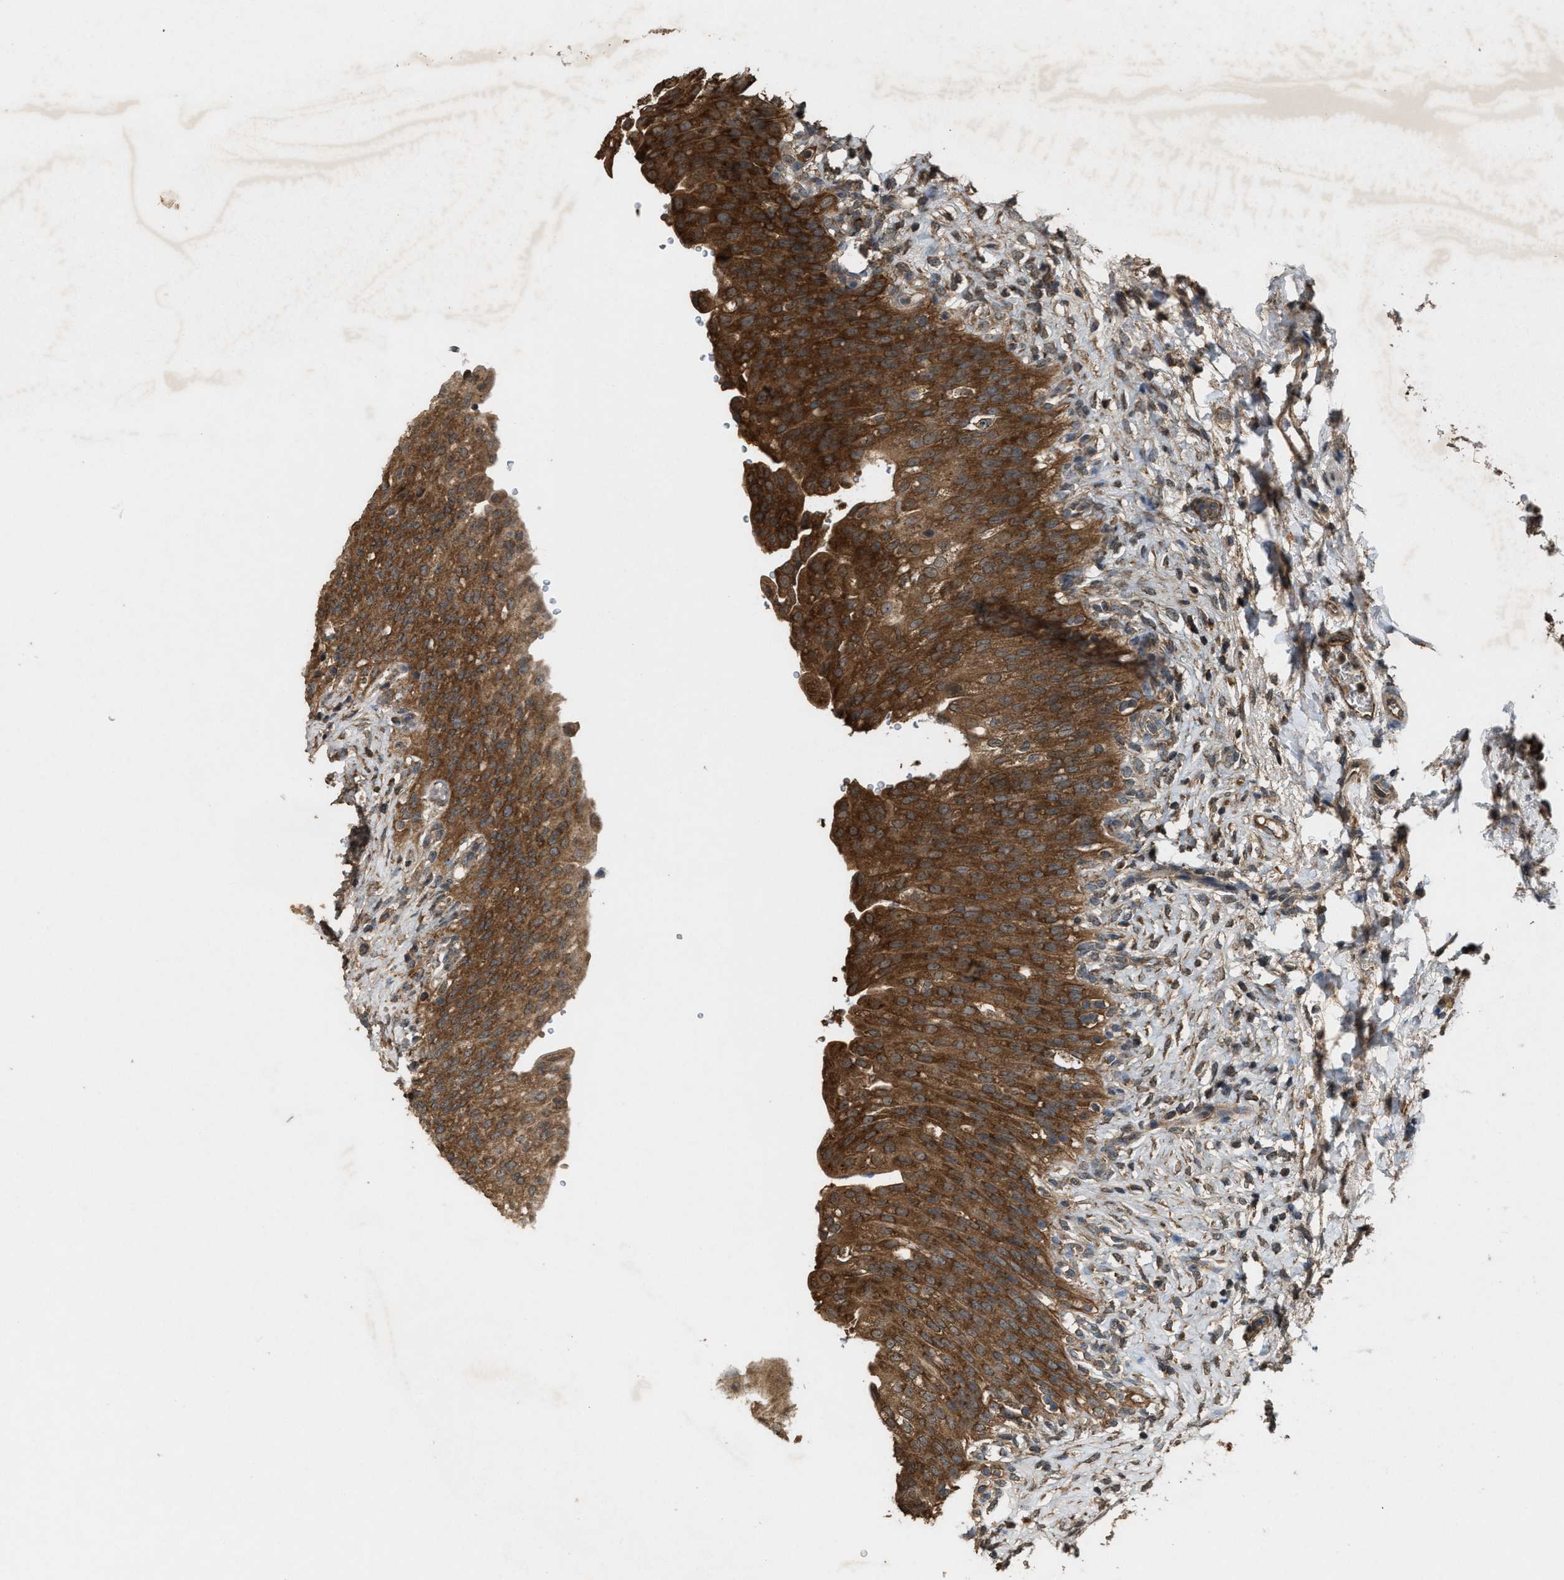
{"staining": {"intensity": "strong", "quantity": ">75%", "location": "cytoplasmic/membranous"}, "tissue": "urinary bladder", "cell_type": "Urothelial cells", "image_type": "normal", "snomed": [{"axis": "morphology", "description": "Urothelial carcinoma, High grade"}, {"axis": "topography", "description": "Urinary bladder"}], "caption": "Immunohistochemistry (IHC) staining of unremarkable urinary bladder, which shows high levels of strong cytoplasmic/membranous staining in approximately >75% of urothelial cells indicating strong cytoplasmic/membranous protein positivity. The staining was performed using DAB (3,3'-diaminobenzidine) (brown) for protein detection and nuclei were counterstained in hematoxylin (blue).", "gene": "ARHGEF5", "patient": {"sex": "male", "age": 46}}